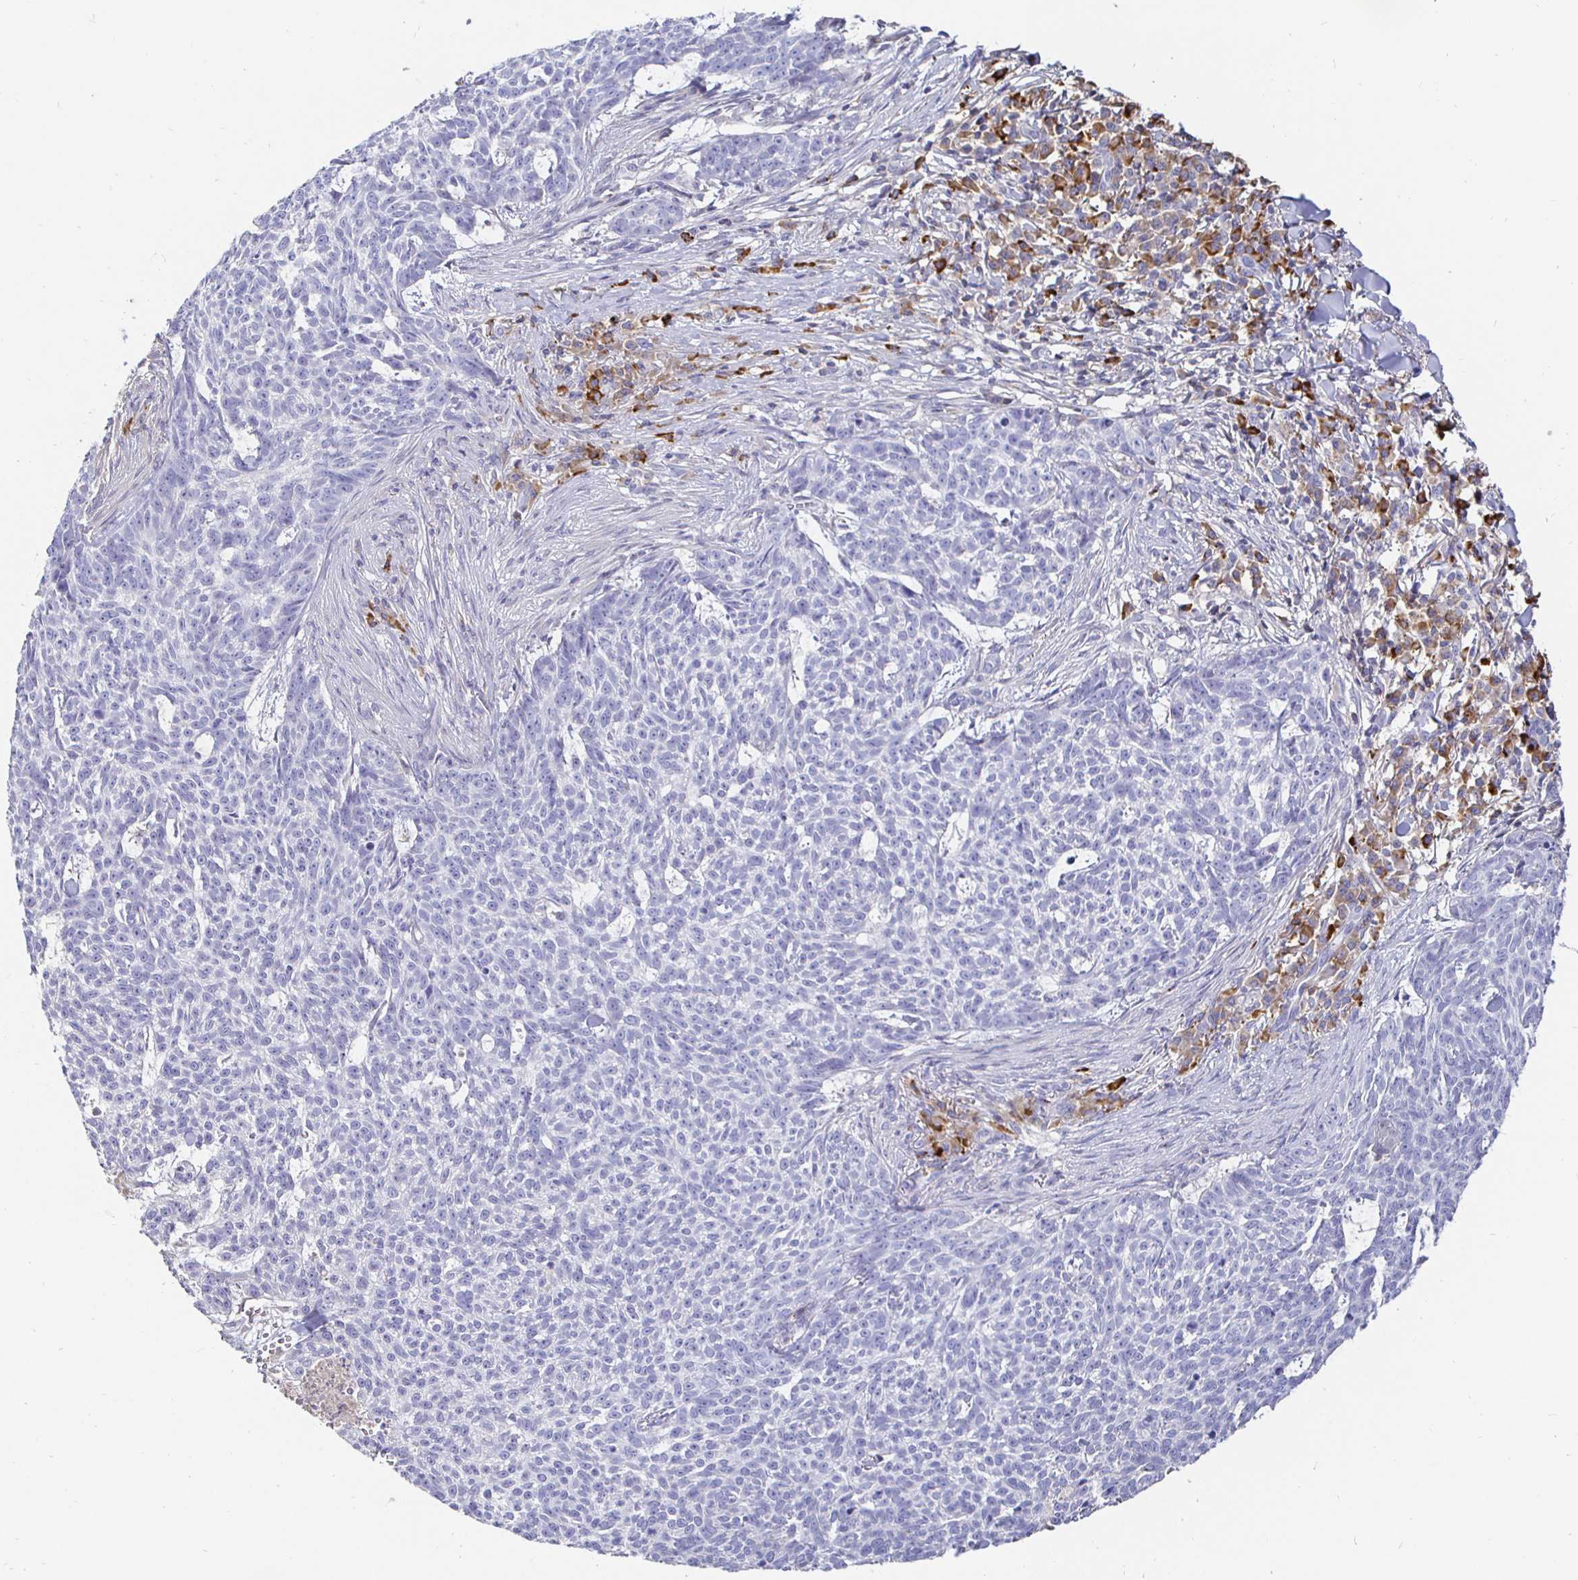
{"staining": {"intensity": "negative", "quantity": "none", "location": "none"}, "tissue": "skin cancer", "cell_type": "Tumor cells", "image_type": "cancer", "snomed": [{"axis": "morphology", "description": "Basal cell carcinoma"}, {"axis": "topography", "description": "Skin"}], "caption": "Micrograph shows no significant protein expression in tumor cells of skin cancer (basal cell carcinoma).", "gene": "CXCR3", "patient": {"sex": "female", "age": 93}}